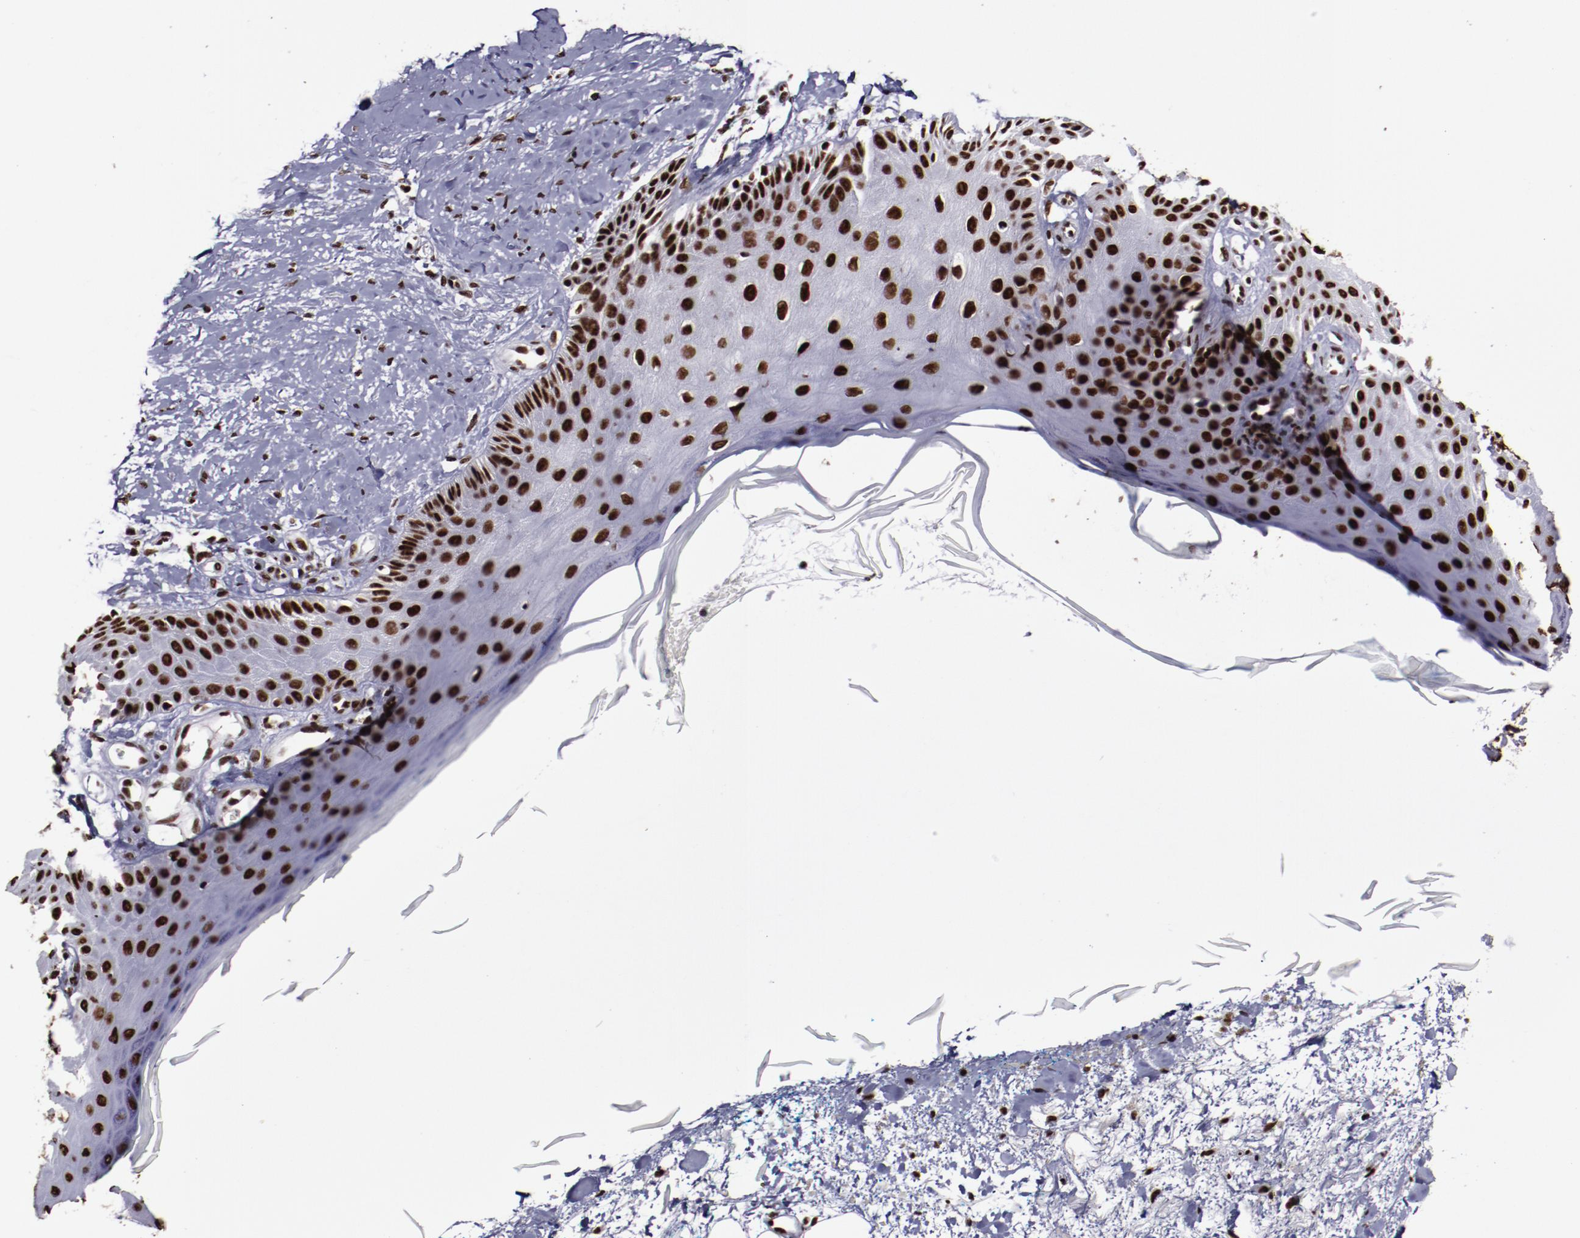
{"staining": {"intensity": "strong", "quantity": ">75%", "location": "nuclear"}, "tissue": "skin cancer", "cell_type": "Tumor cells", "image_type": "cancer", "snomed": [{"axis": "morphology", "description": "Squamous cell carcinoma, NOS"}, {"axis": "topography", "description": "Skin"}], "caption": "Immunohistochemical staining of skin cancer shows strong nuclear protein positivity in about >75% of tumor cells.", "gene": "ERH", "patient": {"sex": "female", "age": 40}}